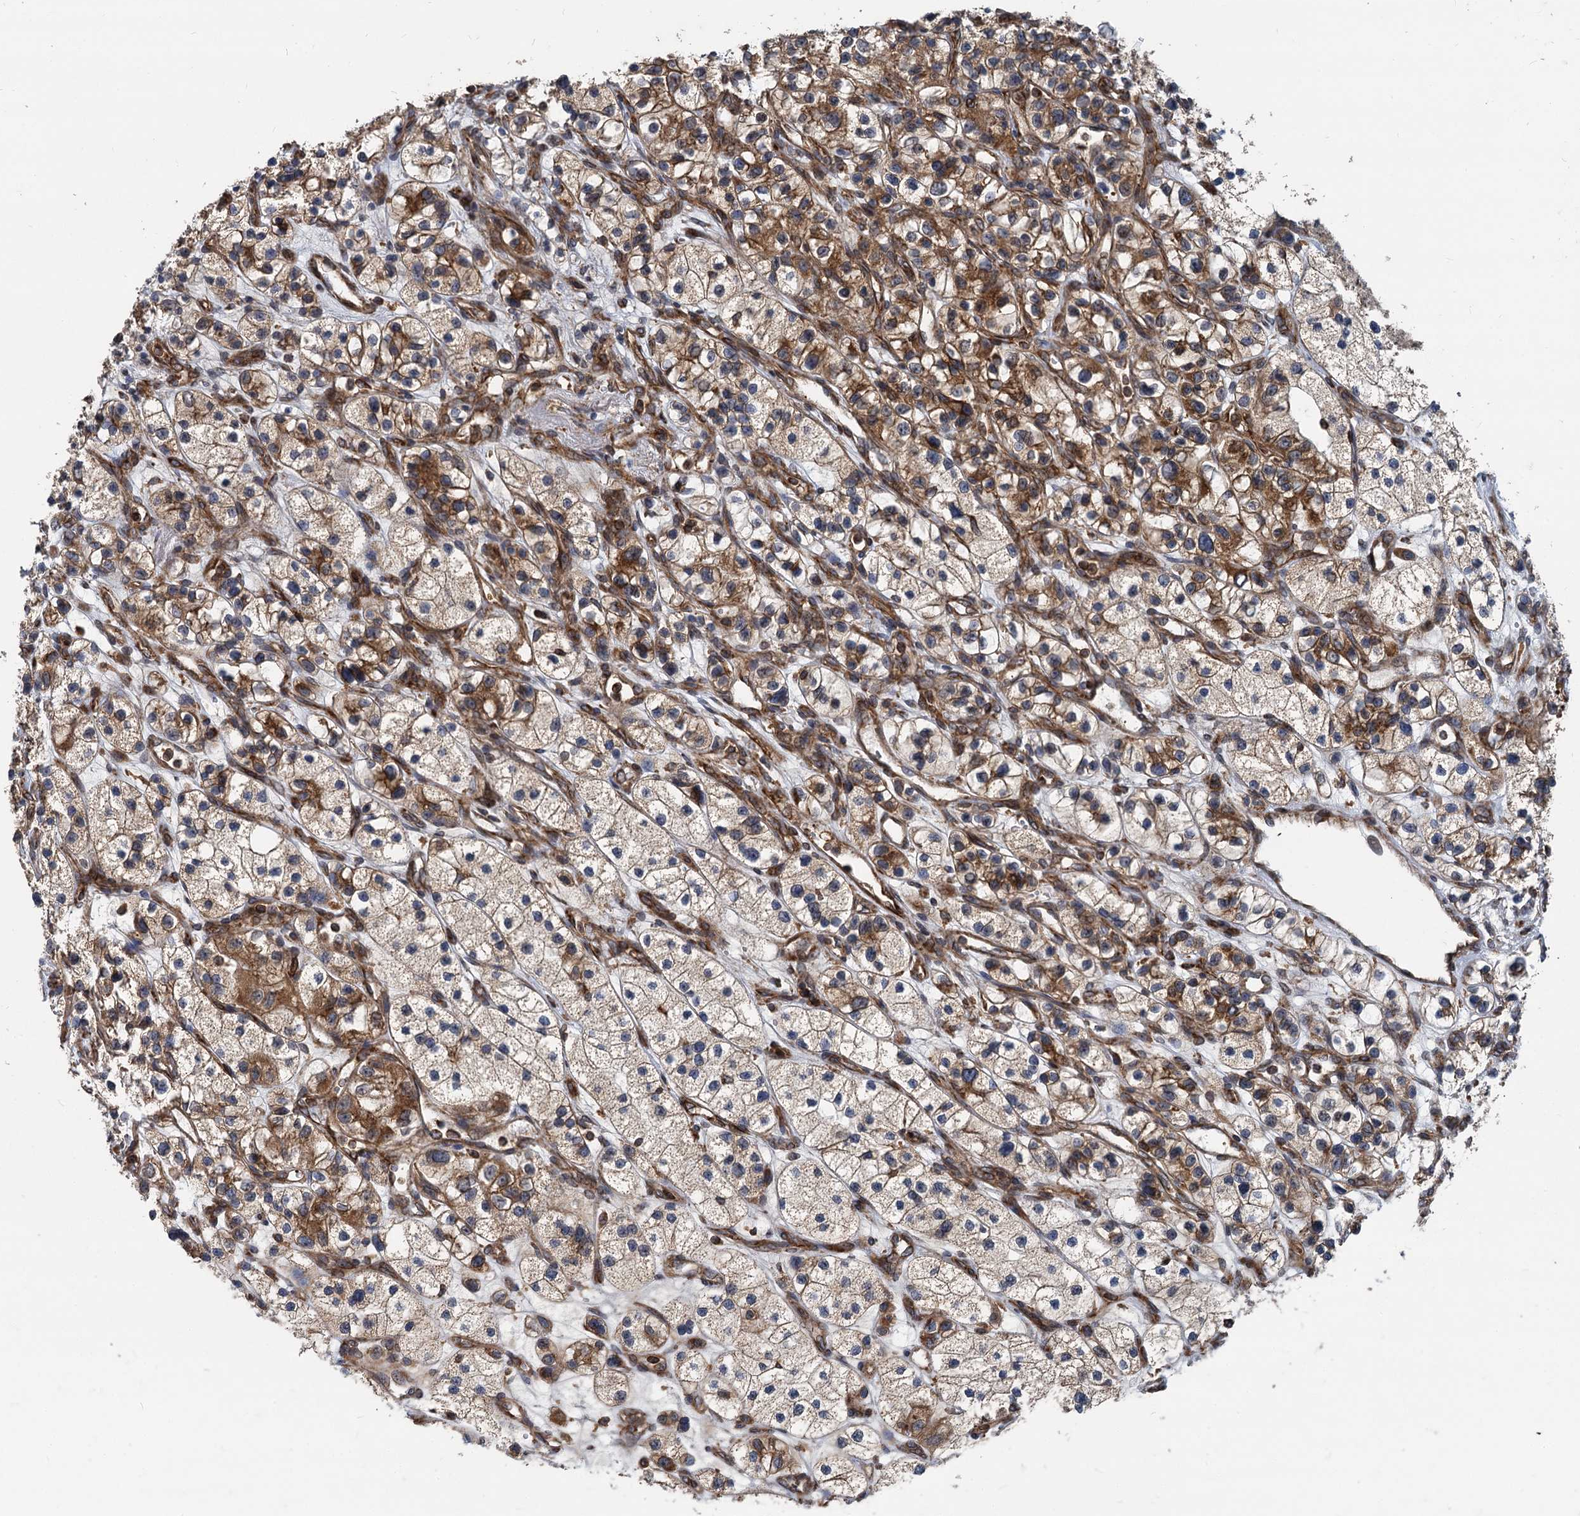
{"staining": {"intensity": "moderate", "quantity": "25%-75%", "location": "cytoplasmic/membranous"}, "tissue": "renal cancer", "cell_type": "Tumor cells", "image_type": "cancer", "snomed": [{"axis": "morphology", "description": "Adenocarcinoma, NOS"}, {"axis": "topography", "description": "Kidney"}], "caption": "A photomicrograph showing moderate cytoplasmic/membranous positivity in approximately 25%-75% of tumor cells in renal cancer (adenocarcinoma), as visualized by brown immunohistochemical staining.", "gene": "STIM1", "patient": {"sex": "female", "age": 57}}